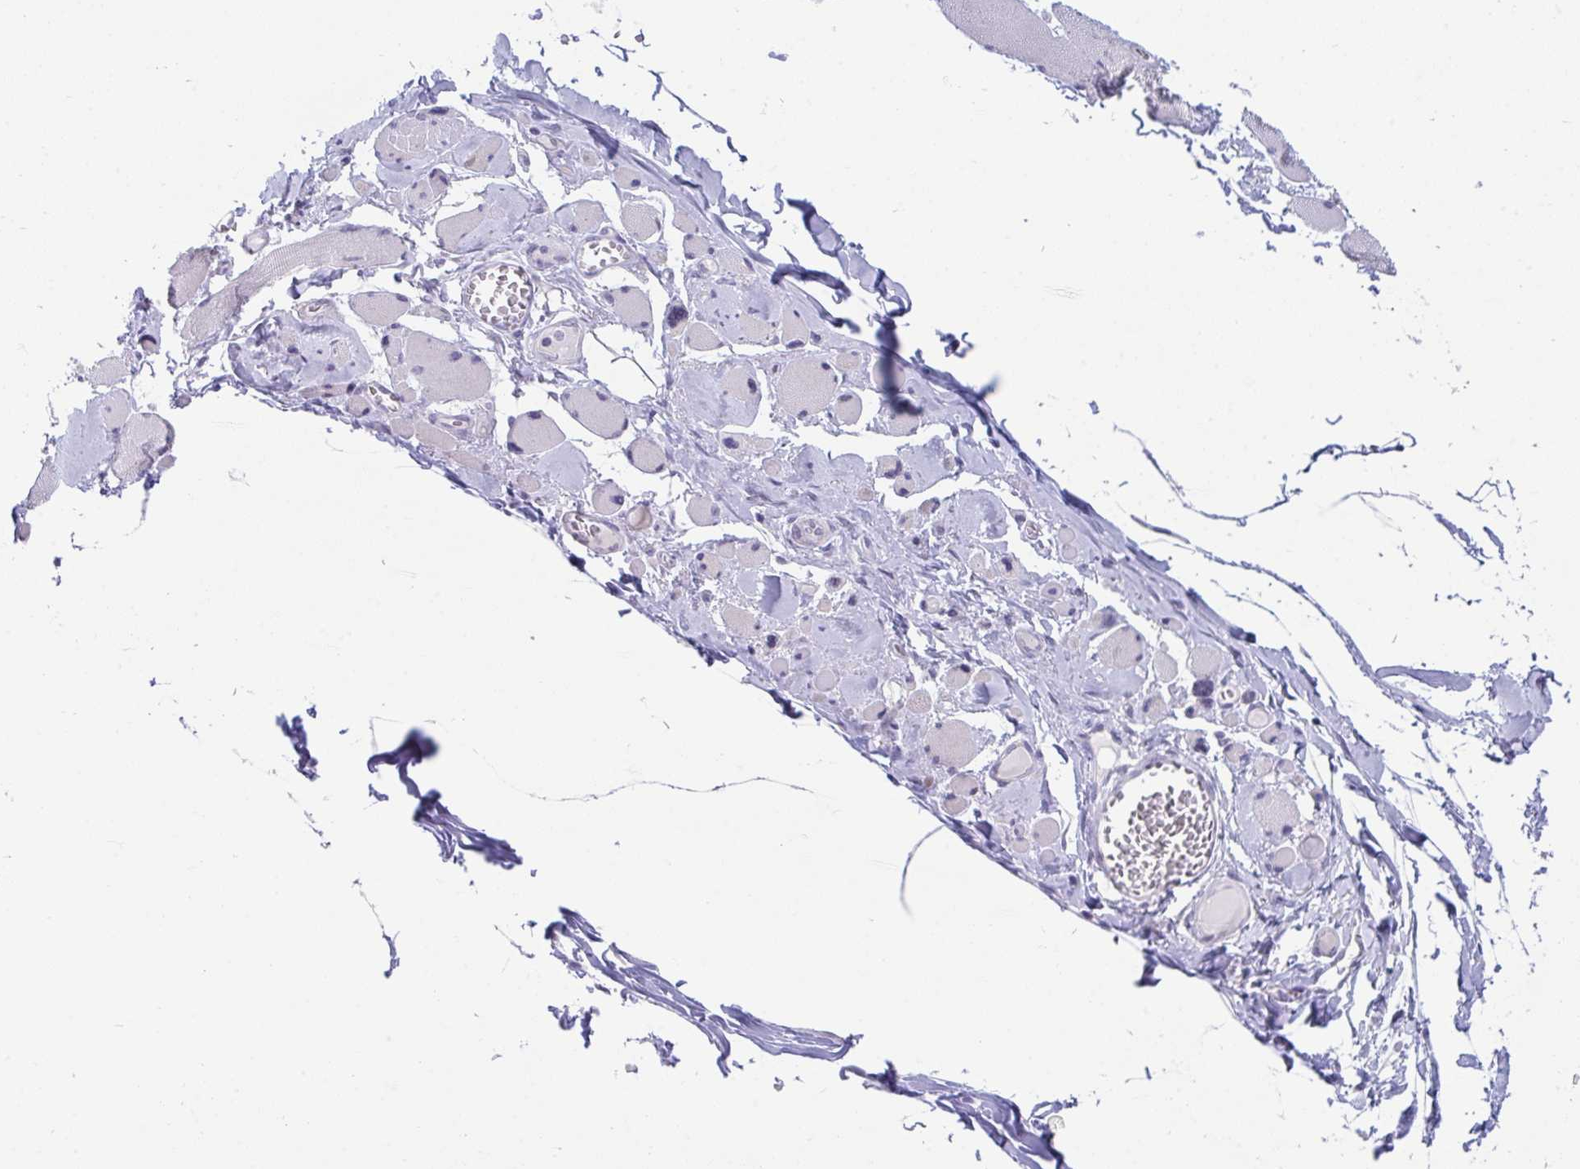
{"staining": {"intensity": "weak", "quantity": "<25%", "location": "cytoplasmic/membranous"}, "tissue": "skeletal muscle", "cell_type": "Myocytes", "image_type": "normal", "snomed": [{"axis": "morphology", "description": "Normal tissue, NOS"}, {"axis": "topography", "description": "Skeletal muscle"}], "caption": "The photomicrograph reveals no staining of myocytes in normal skeletal muscle. The staining was performed using DAB (3,3'-diaminobenzidine) to visualize the protein expression in brown, while the nuclei were stained in blue with hematoxylin (Magnification: 20x).", "gene": "BMAL2", "patient": {"sex": "female", "age": 75}}